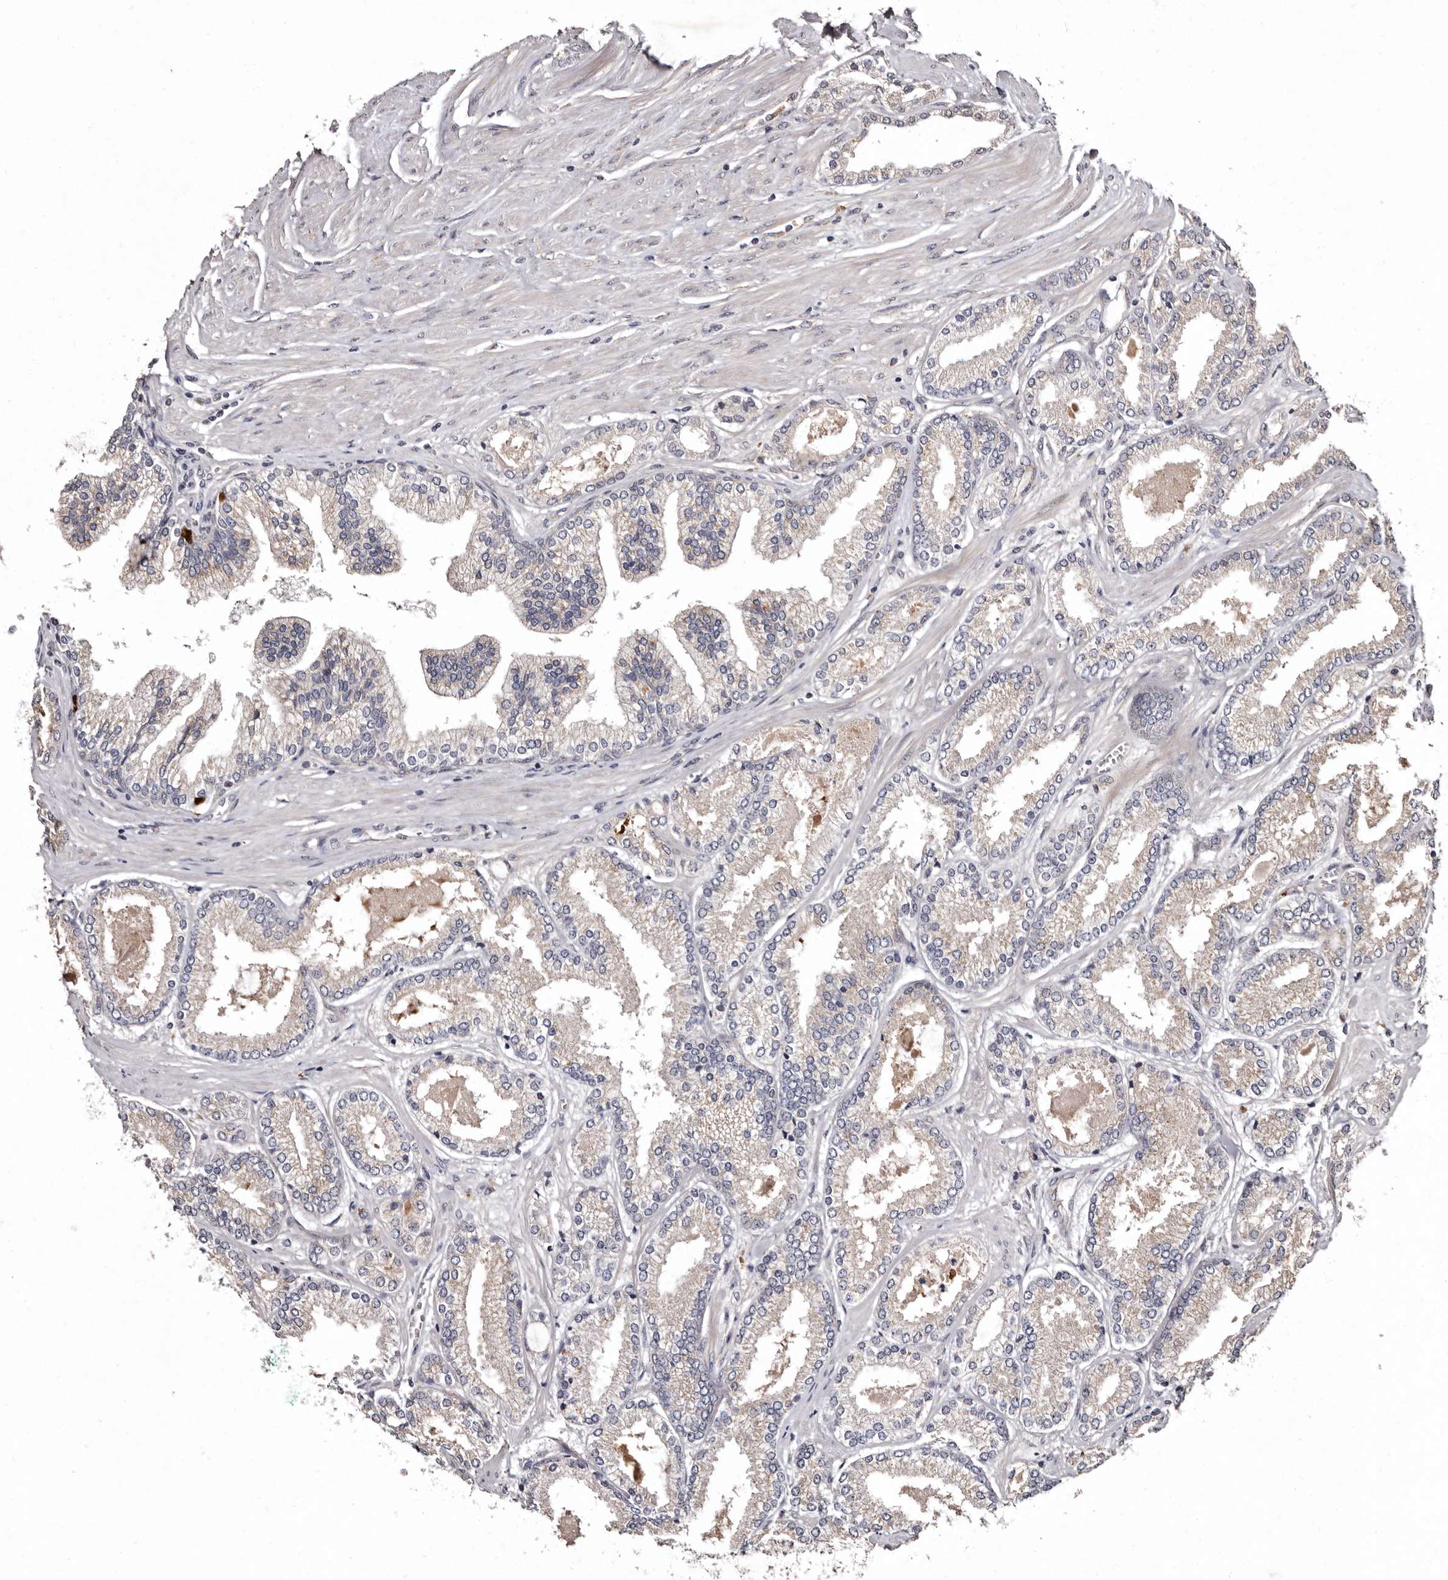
{"staining": {"intensity": "moderate", "quantity": "25%-75%", "location": "cytoplasmic/membranous"}, "tissue": "prostate cancer", "cell_type": "Tumor cells", "image_type": "cancer", "snomed": [{"axis": "morphology", "description": "Adenocarcinoma, Low grade"}, {"axis": "topography", "description": "Prostate"}], "caption": "This micrograph exhibits immunohistochemistry (IHC) staining of prostate cancer (low-grade adenocarcinoma), with medium moderate cytoplasmic/membranous staining in approximately 25%-75% of tumor cells.", "gene": "FAM91A1", "patient": {"sex": "male", "age": 62}}